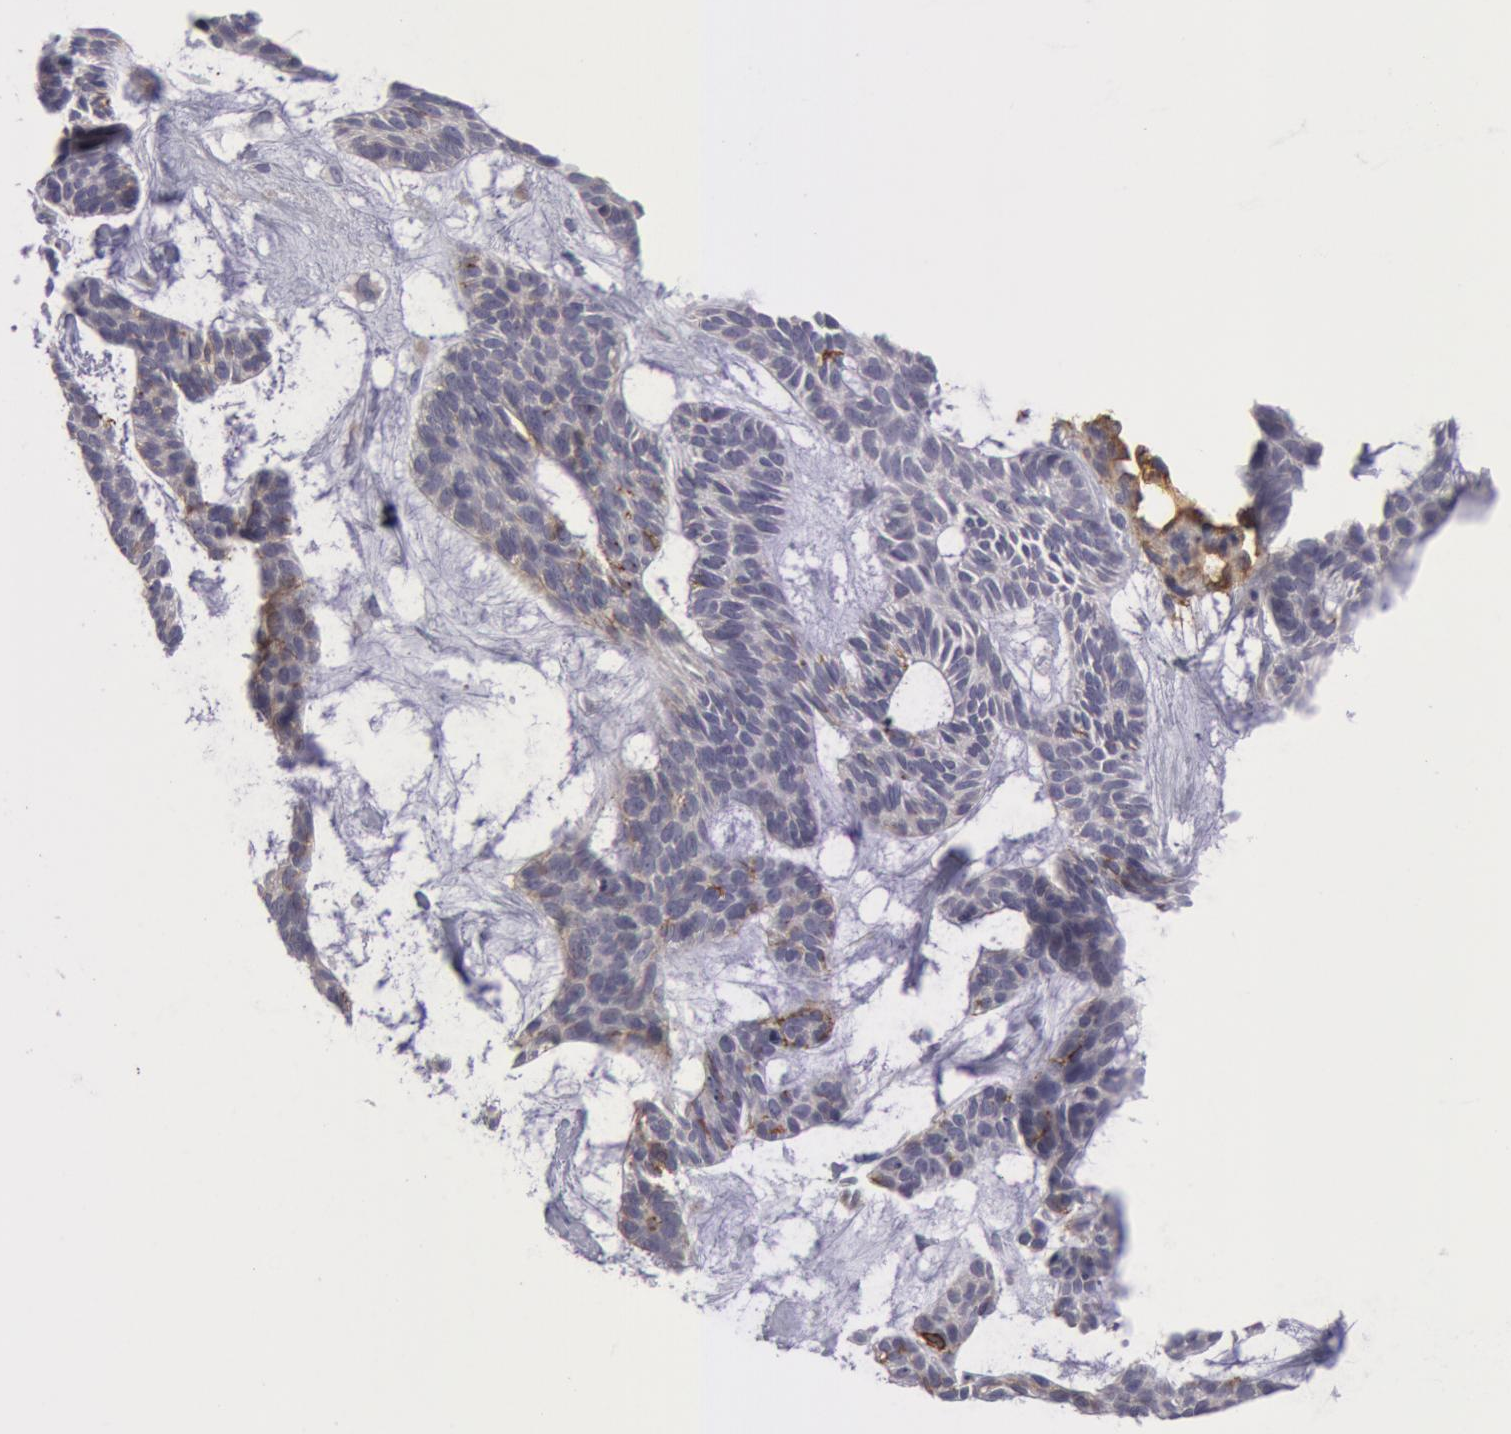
{"staining": {"intensity": "negative", "quantity": "none", "location": "none"}, "tissue": "skin cancer", "cell_type": "Tumor cells", "image_type": "cancer", "snomed": [{"axis": "morphology", "description": "Basal cell carcinoma"}, {"axis": "topography", "description": "Skin"}], "caption": "This is a histopathology image of immunohistochemistry (IHC) staining of basal cell carcinoma (skin), which shows no expression in tumor cells.", "gene": "IL23A", "patient": {"sex": "male", "age": 75}}